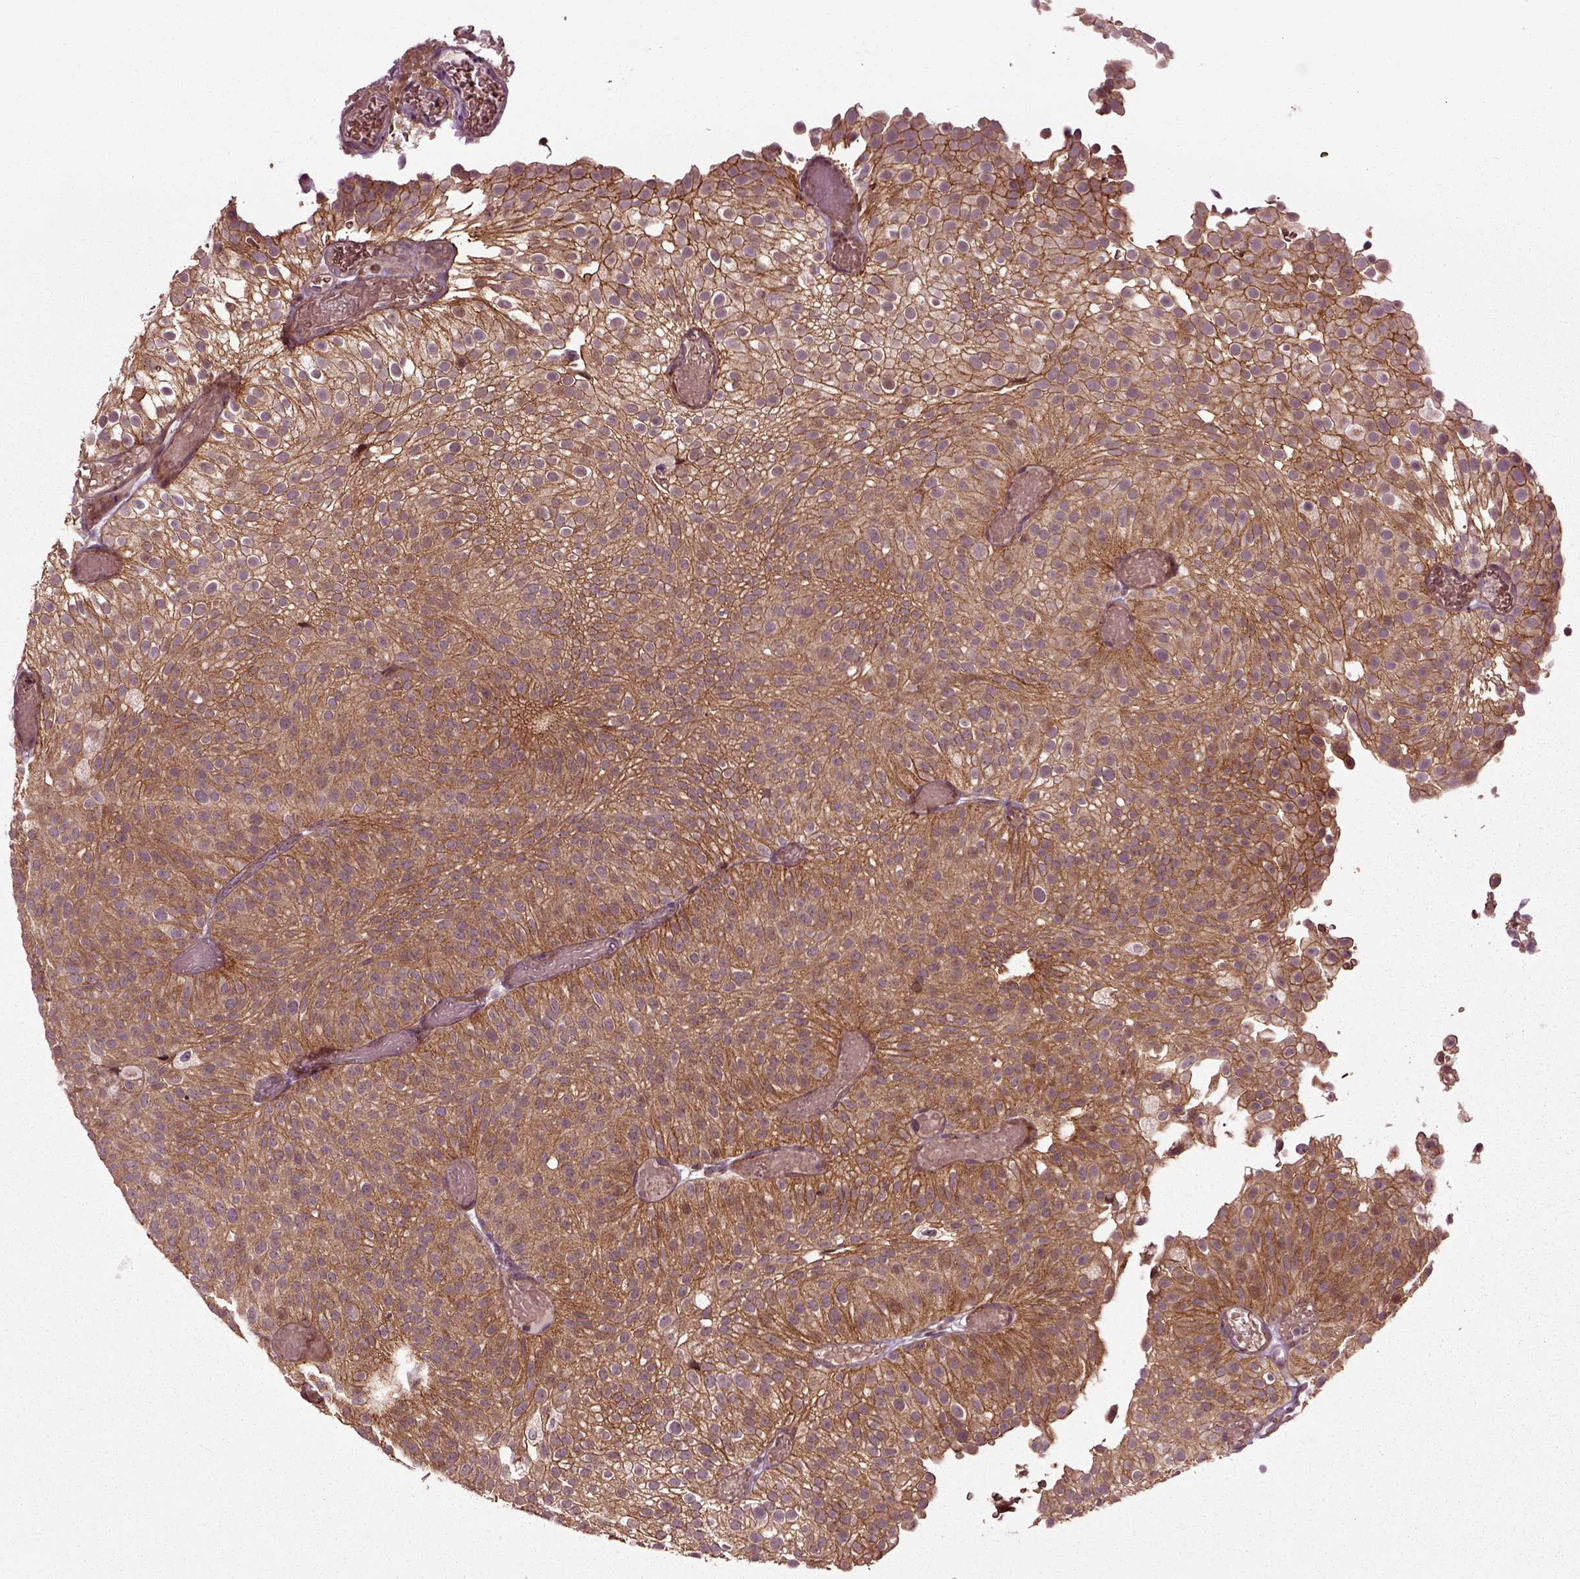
{"staining": {"intensity": "moderate", "quantity": "25%-75%", "location": "cytoplasmic/membranous"}, "tissue": "urothelial cancer", "cell_type": "Tumor cells", "image_type": "cancer", "snomed": [{"axis": "morphology", "description": "Urothelial carcinoma, Low grade"}, {"axis": "topography", "description": "Urinary bladder"}], "caption": "Approximately 25%-75% of tumor cells in urothelial cancer reveal moderate cytoplasmic/membranous protein positivity as visualized by brown immunohistochemical staining.", "gene": "PLCD3", "patient": {"sex": "male", "age": 78}}